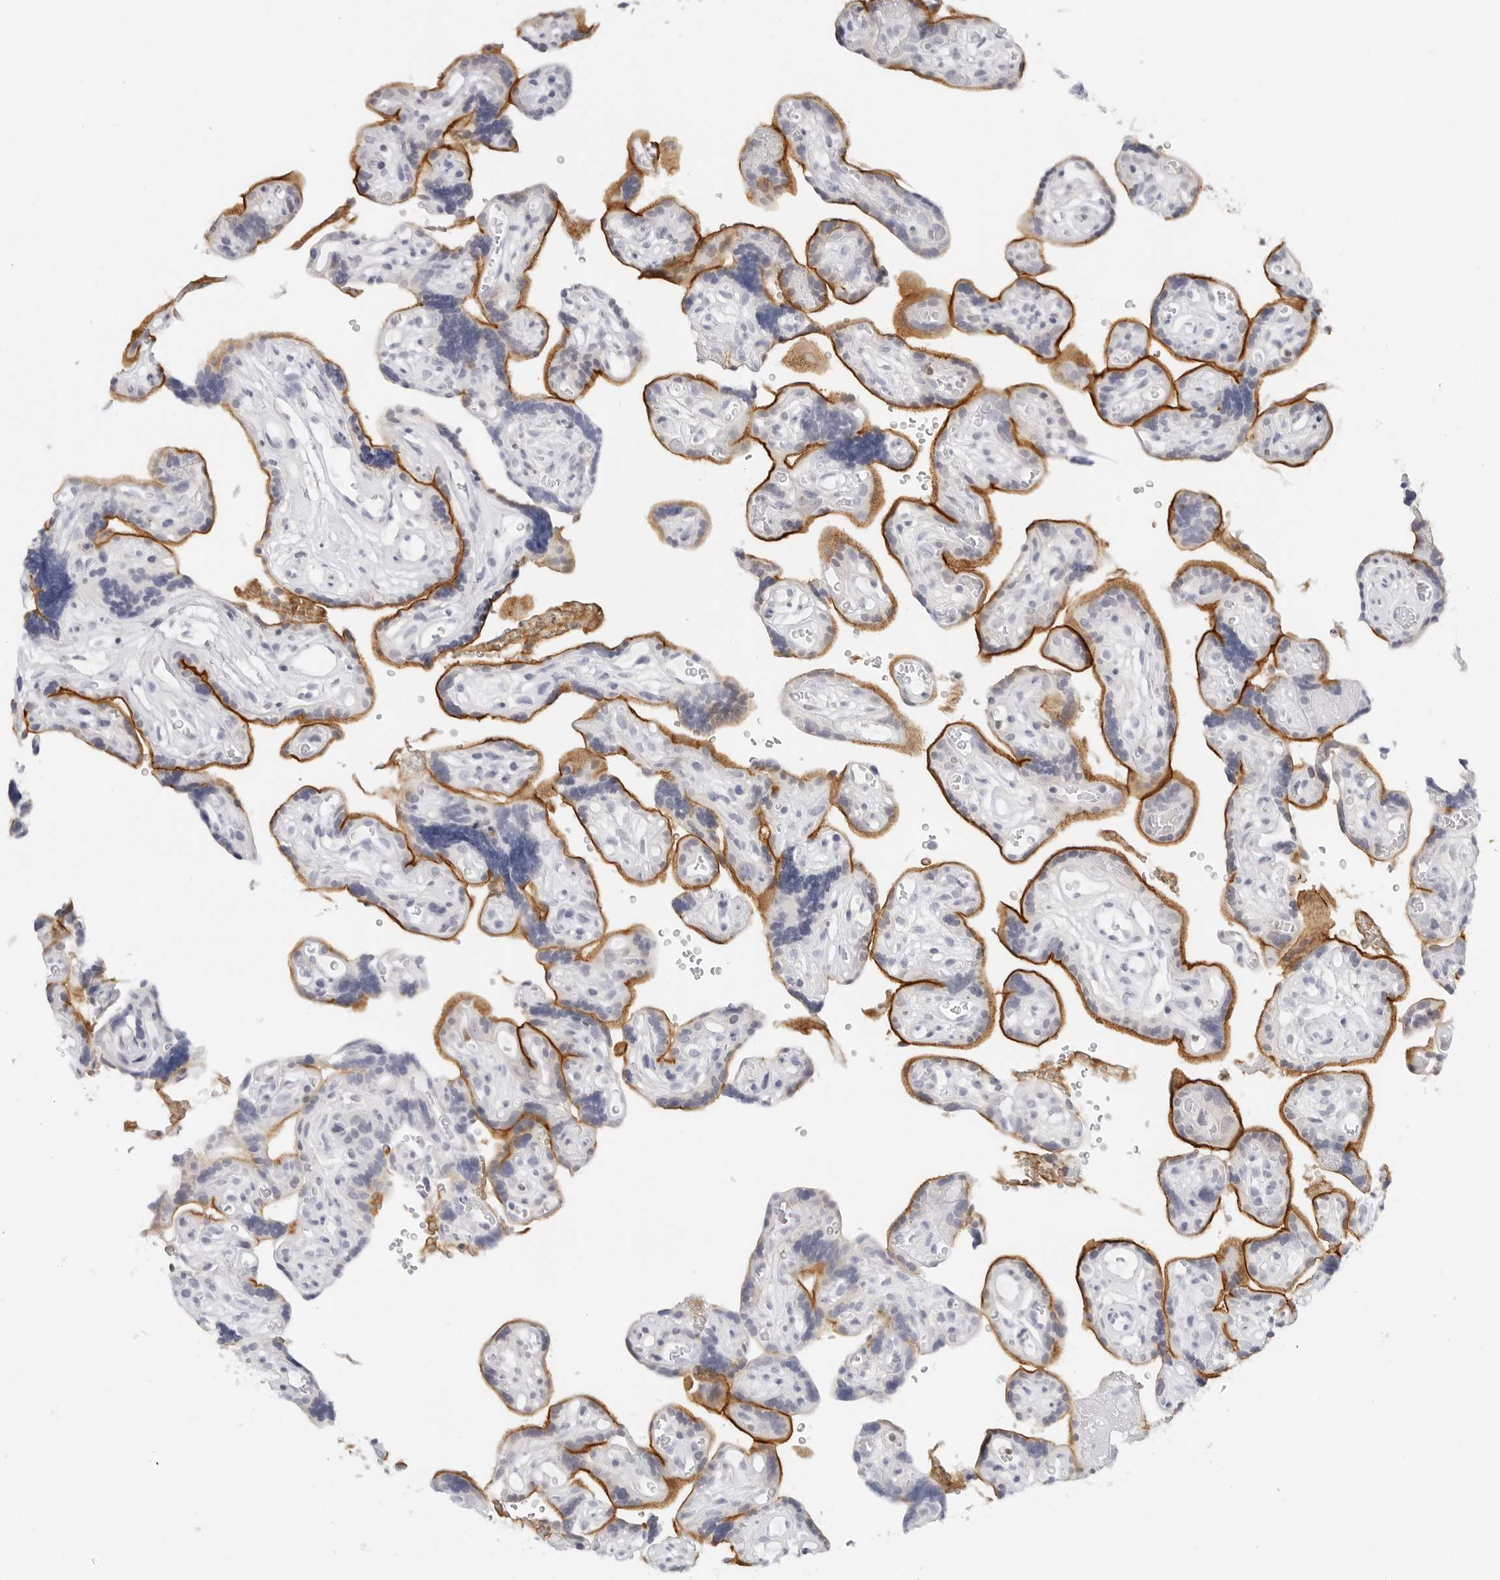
{"staining": {"intensity": "negative", "quantity": "none", "location": "none"}, "tissue": "placenta", "cell_type": "Decidual cells", "image_type": "normal", "snomed": [{"axis": "morphology", "description": "Normal tissue, NOS"}, {"axis": "topography", "description": "Placenta"}], "caption": "The IHC histopathology image has no significant staining in decidual cells of placenta.", "gene": "SLC9A3R1", "patient": {"sex": "female", "age": 30}}